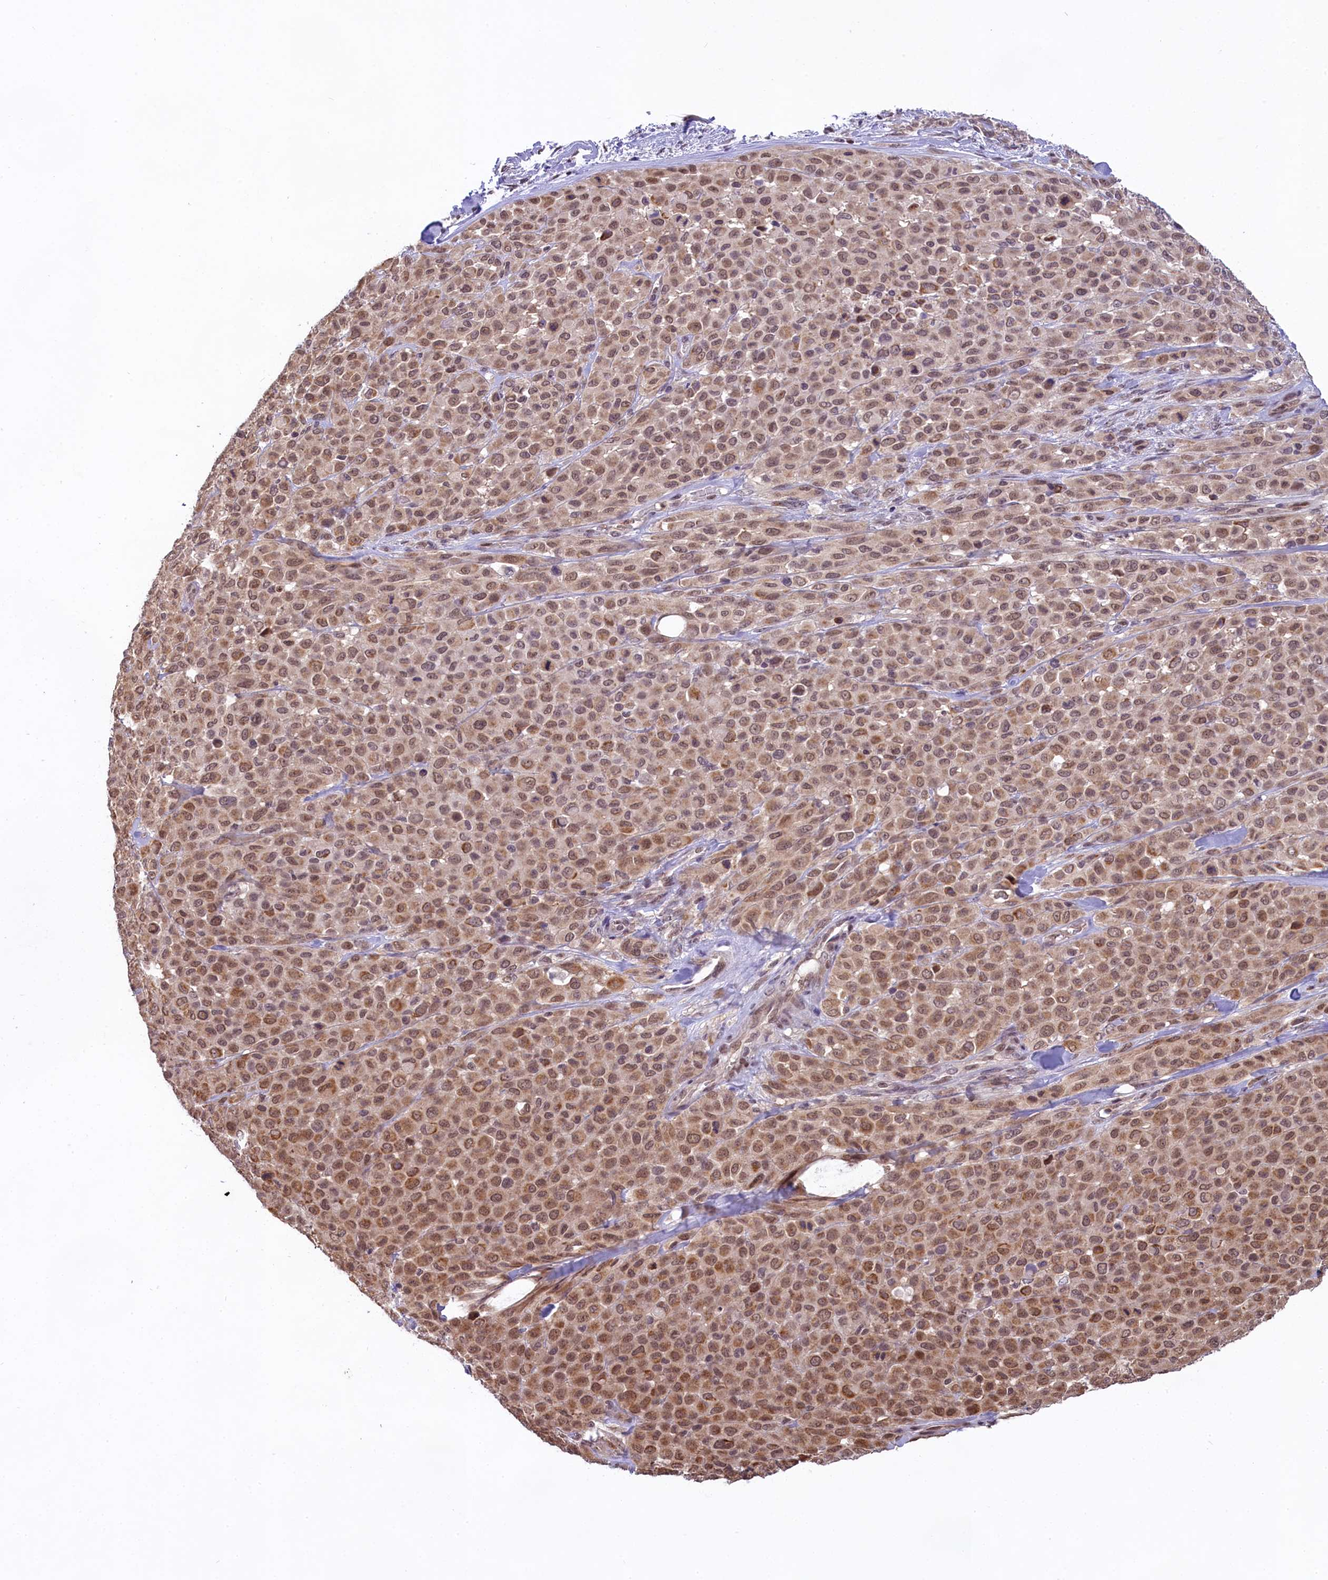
{"staining": {"intensity": "moderate", "quantity": ">75%", "location": "cytoplasmic/membranous,nuclear"}, "tissue": "melanoma", "cell_type": "Tumor cells", "image_type": "cancer", "snomed": [{"axis": "morphology", "description": "Malignant melanoma, Metastatic site"}, {"axis": "topography", "description": "Skin"}], "caption": "High-magnification brightfield microscopy of melanoma stained with DAB (brown) and counterstained with hematoxylin (blue). tumor cells exhibit moderate cytoplasmic/membranous and nuclear positivity is appreciated in approximately>75% of cells.", "gene": "CARD8", "patient": {"sex": "female", "age": 81}}